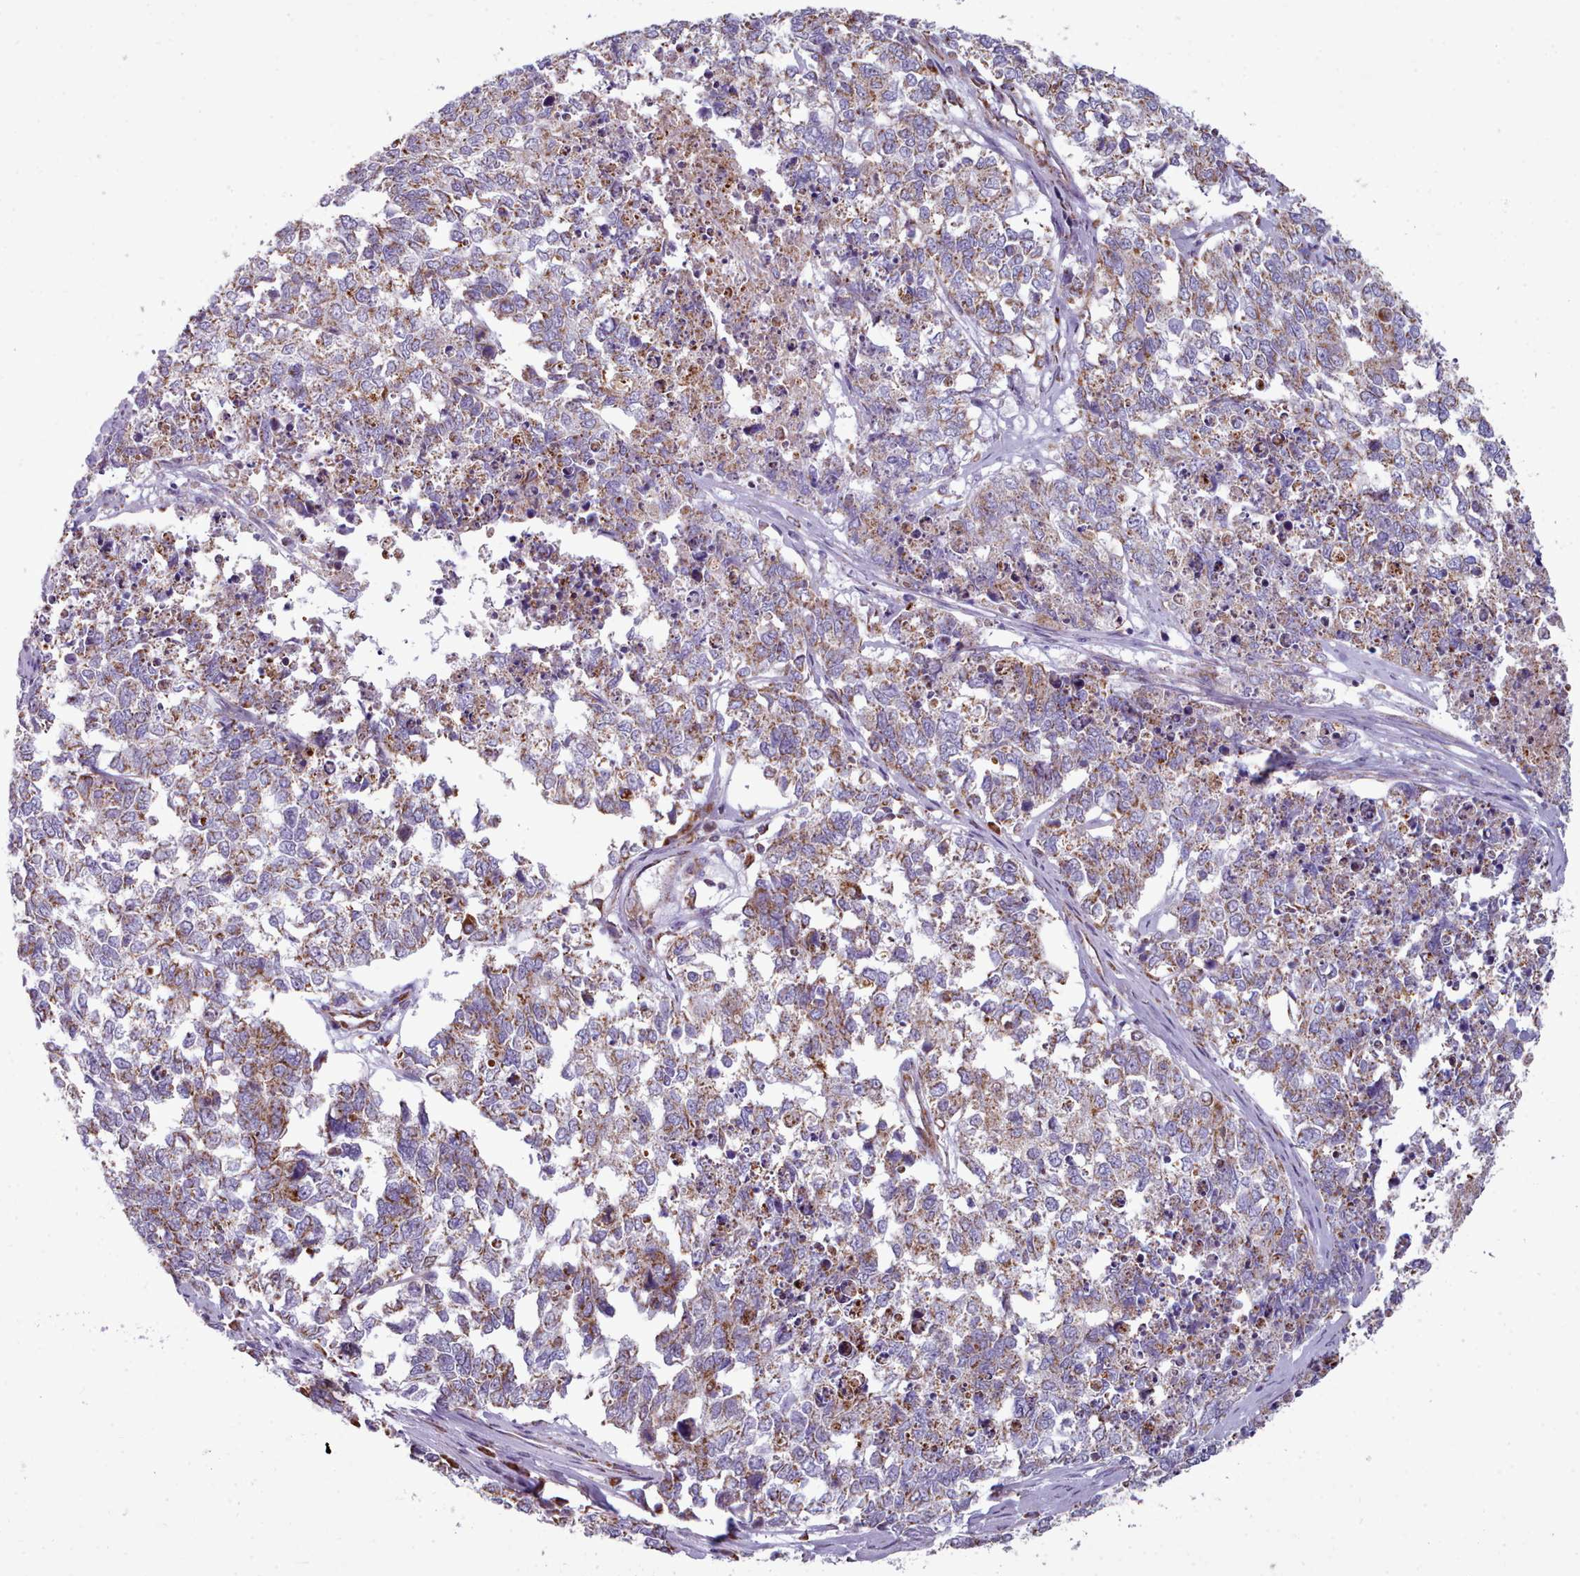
{"staining": {"intensity": "moderate", "quantity": ">75%", "location": "cytoplasmic/membranous"}, "tissue": "cervical cancer", "cell_type": "Tumor cells", "image_type": "cancer", "snomed": [{"axis": "morphology", "description": "Squamous cell carcinoma, NOS"}, {"axis": "topography", "description": "Cervix"}], "caption": "A brown stain labels moderate cytoplasmic/membranous staining of a protein in human squamous cell carcinoma (cervical) tumor cells.", "gene": "SRP54", "patient": {"sex": "female", "age": 63}}